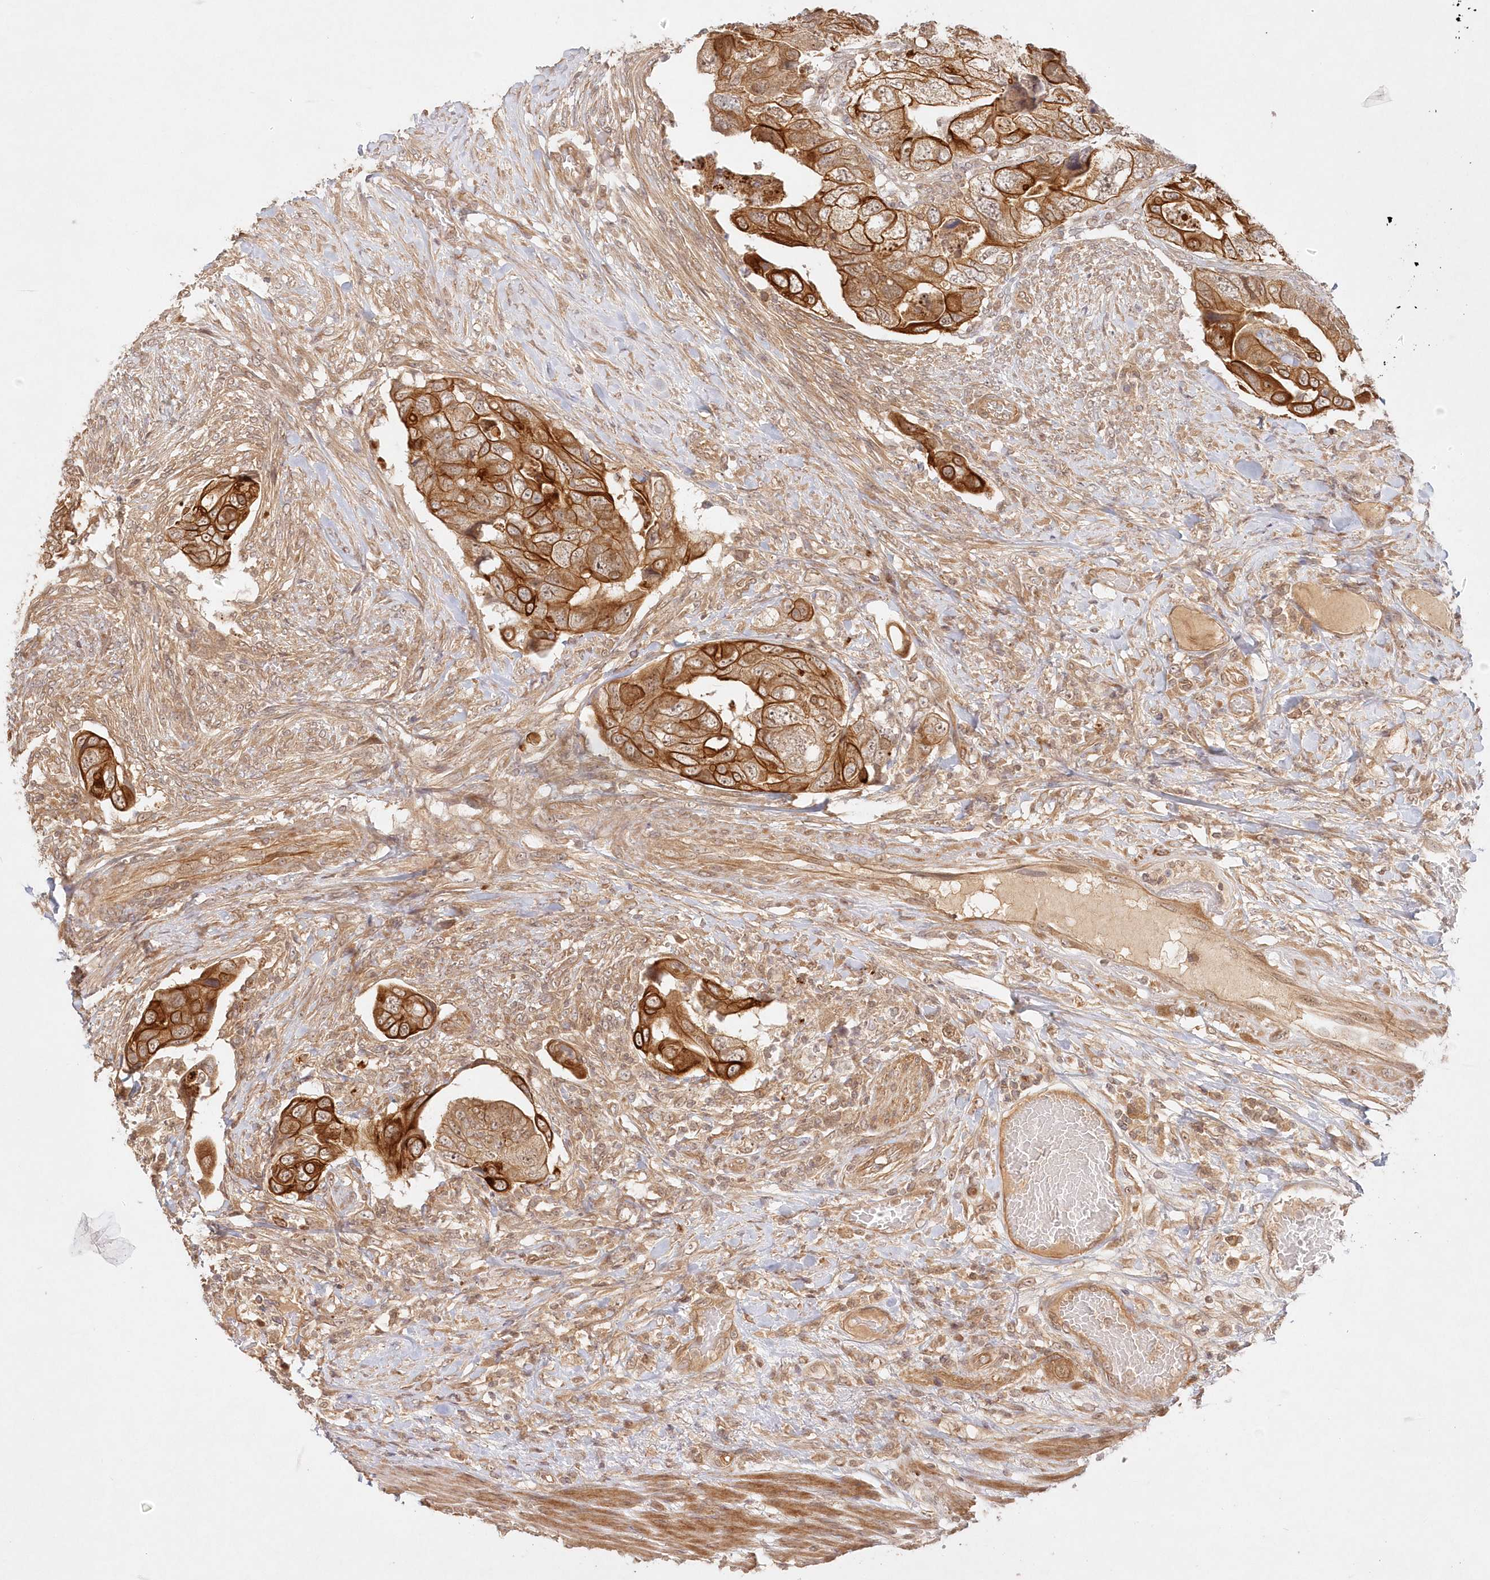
{"staining": {"intensity": "strong", "quantity": ">75%", "location": "cytoplasmic/membranous"}, "tissue": "colorectal cancer", "cell_type": "Tumor cells", "image_type": "cancer", "snomed": [{"axis": "morphology", "description": "Adenocarcinoma, NOS"}, {"axis": "topography", "description": "Rectum"}], "caption": "Human colorectal adenocarcinoma stained with a protein marker reveals strong staining in tumor cells.", "gene": "KIAA0232", "patient": {"sex": "male", "age": 63}}